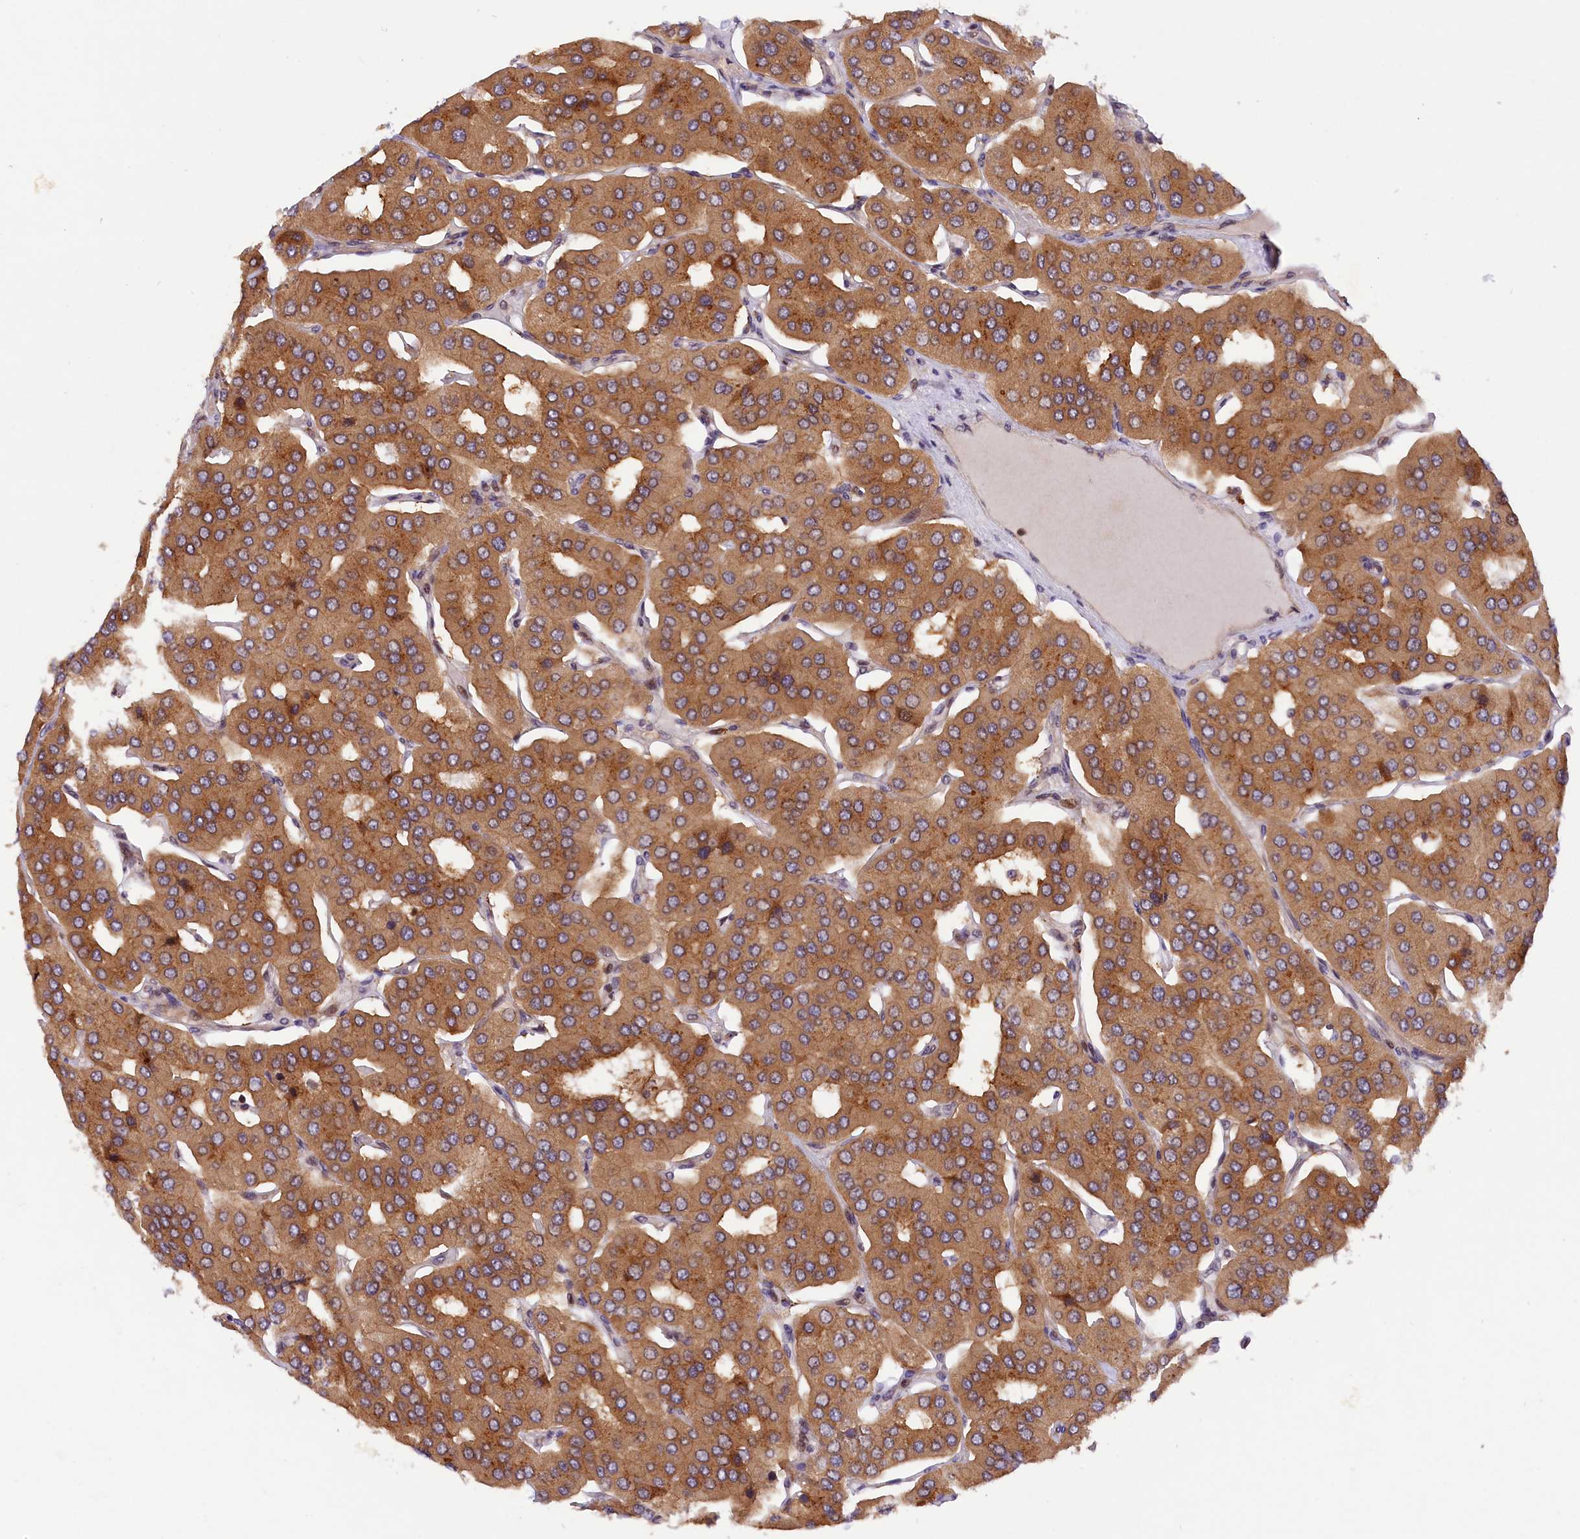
{"staining": {"intensity": "moderate", "quantity": ">75%", "location": "cytoplasmic/membranous"}, "tissue": "parathyroid gland", "cell_type": "Glandular cells", "image_type": "normal", "snomed": [{"axis": "morphology", "description": "Normal tissue, NOS"}, {"axis": "morphology", "description": "Adenoma, NOS"}, {"axis": "topography", "description": "Parathyroid gland"}], "caption": "Brown immunohistochemical staining in benign parathyroid gland shows moderate cytoplasmic/membranous positivity in about >75% of glandular cells.", "gene": "SAMD4A", "patient": {"sex": "female", "age": 86}}